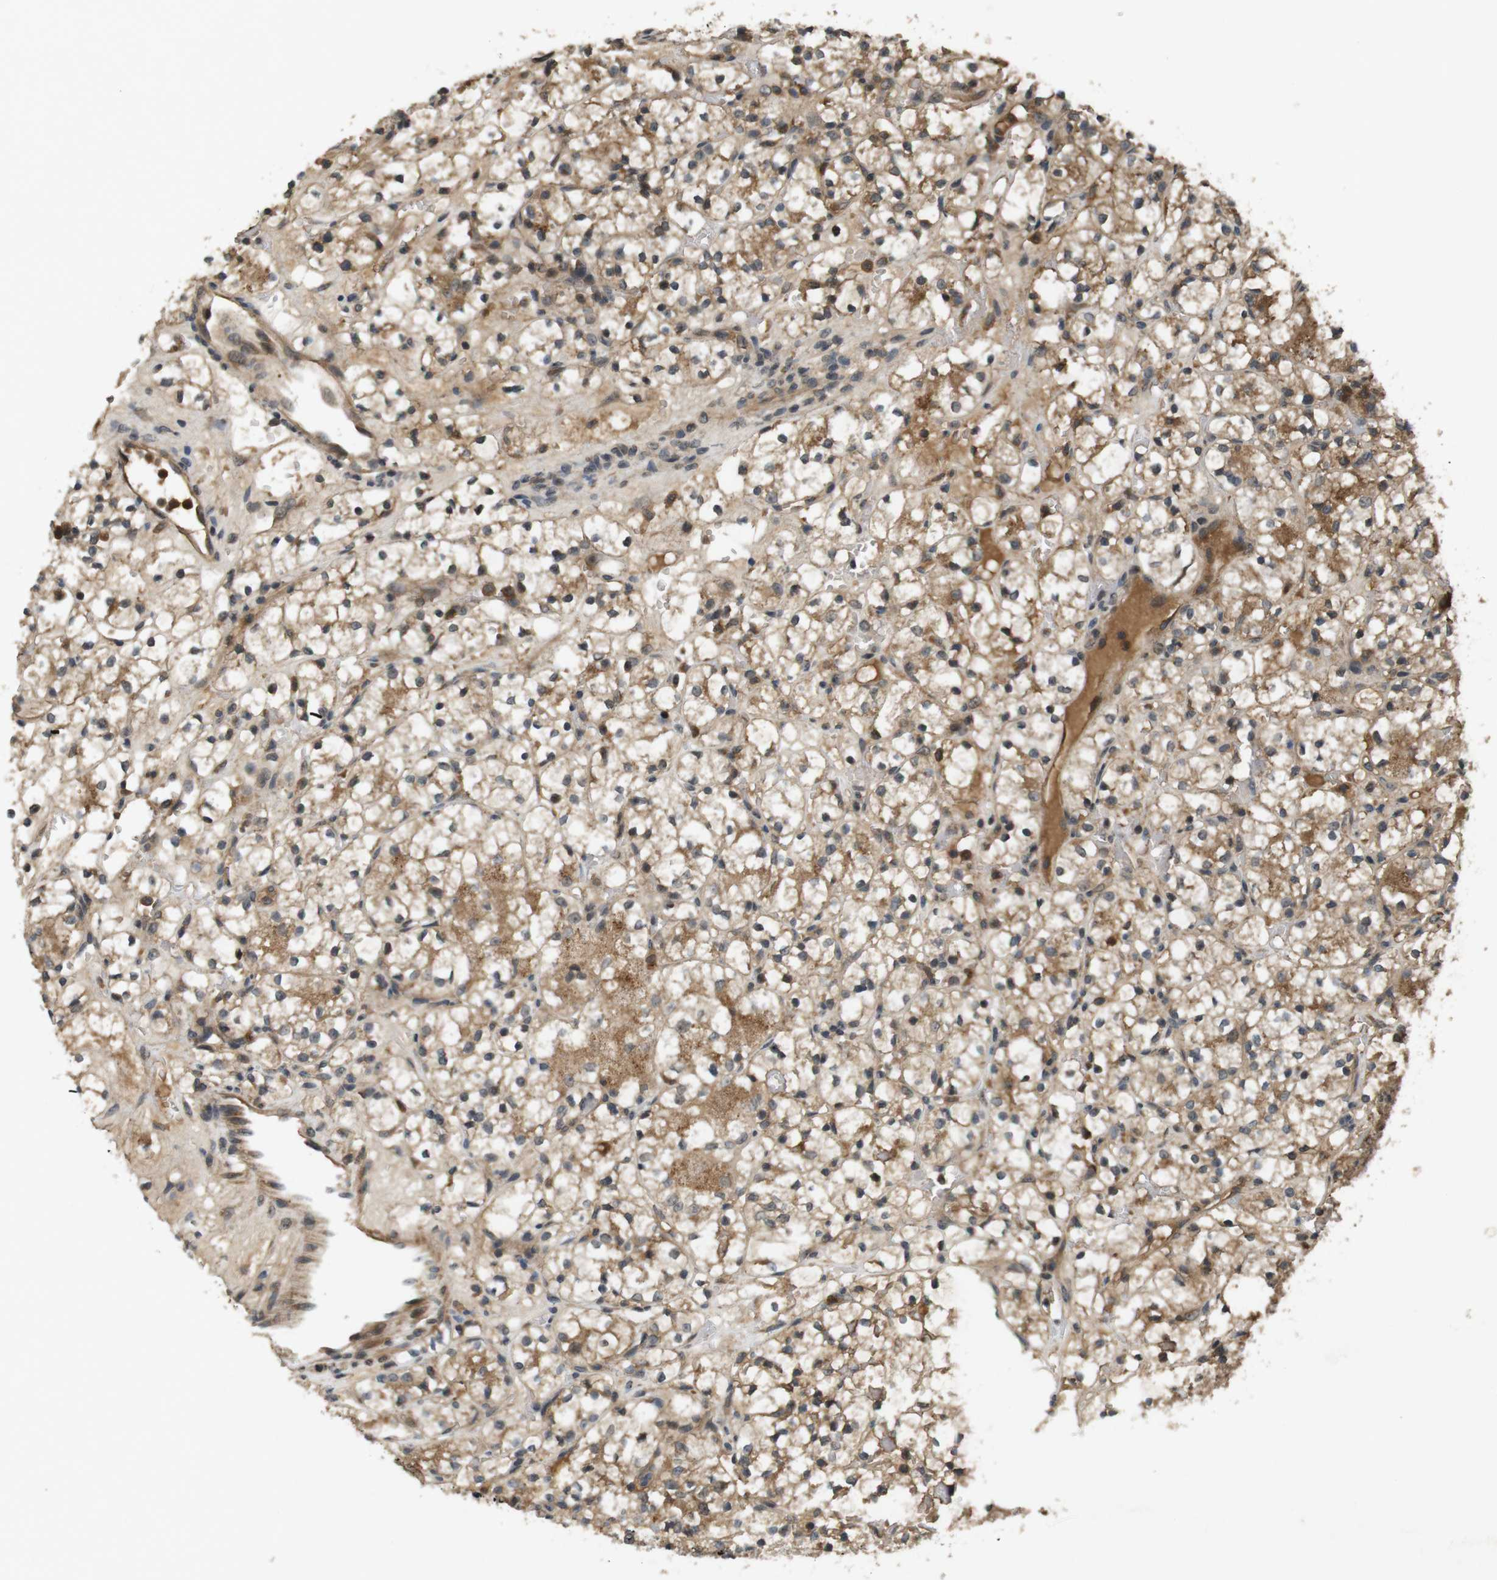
{"staining": {"intensity": "moderate", "quantity": ">75%", "location": "cytoplasmic/membranous"}, "tissue": "renal cancer", "cell_type": "Tumor cells", "image_type": "cancer", "snomed": [{"axis": "morphology", "description": "Adenocarcinoma, NOS"}, {"axis": "topography", "description": "Kidney"}], "caption": "This photomicrograph displays immunohistochemistry staining of human renal adenocarcinoma, with medium moderate cytoplasmic/membranous positivity in about >75% of tumor cells.", "gene": "NFKBIE", "patient": {"sex": "female", "age": 60}}